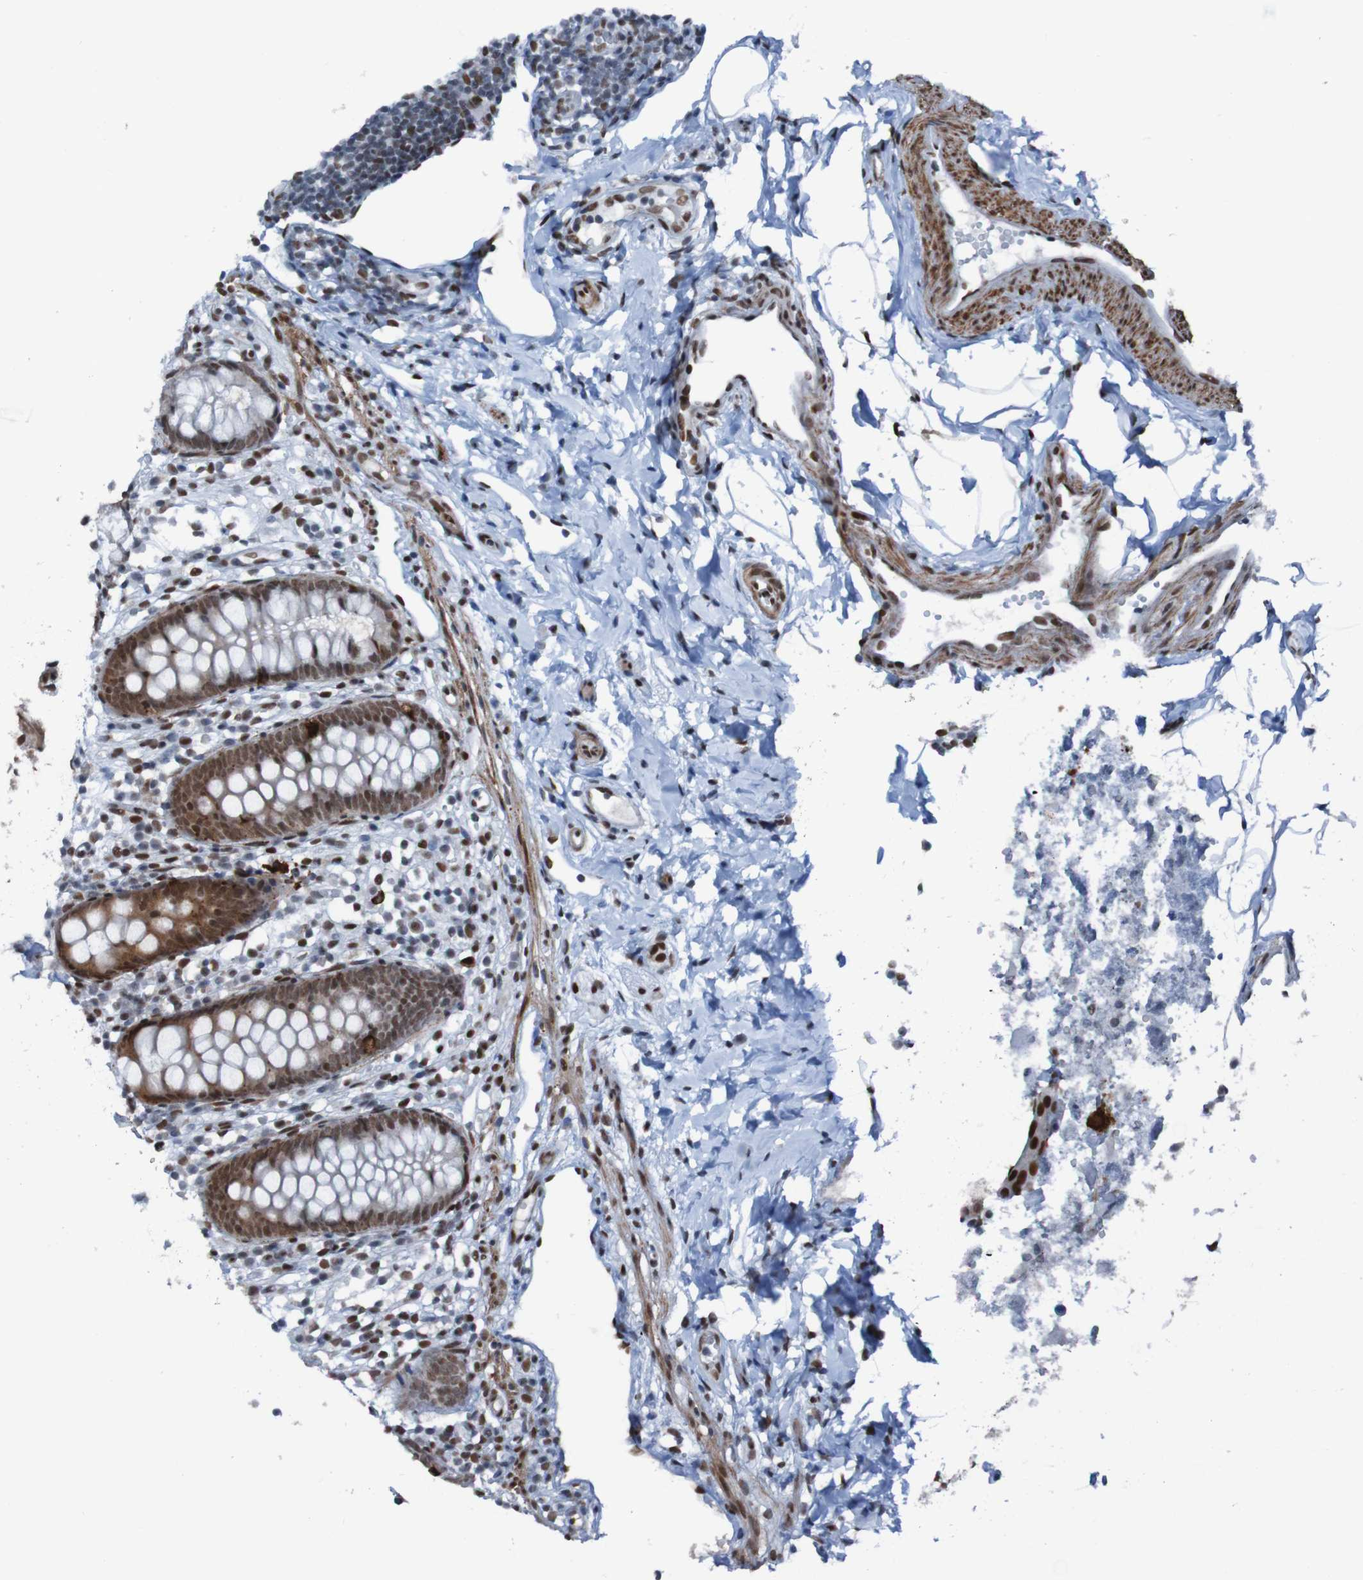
{"staining": {"intensity": "strong", "quantity": ">75%", "location": "cytoplasmic/membranous,nuclear"}, "tissue": "appendix", "cell_type": "Glandular cells", "image_type": "normal", "snomed": [{"axis": "morphology", "description": "Normal tissue, NOS"}, {"axis": "topography", "description": "Appendix"}], "caption": "The micrograph demonstrates immunohistochemical staining of normal appendix. There is strong cytoplasmic/membranous,nuclear positivity is identified in approximately >75% of glandular cells.", "gene": "PHF2", "patient": {"sex": "female", "age": 20}}